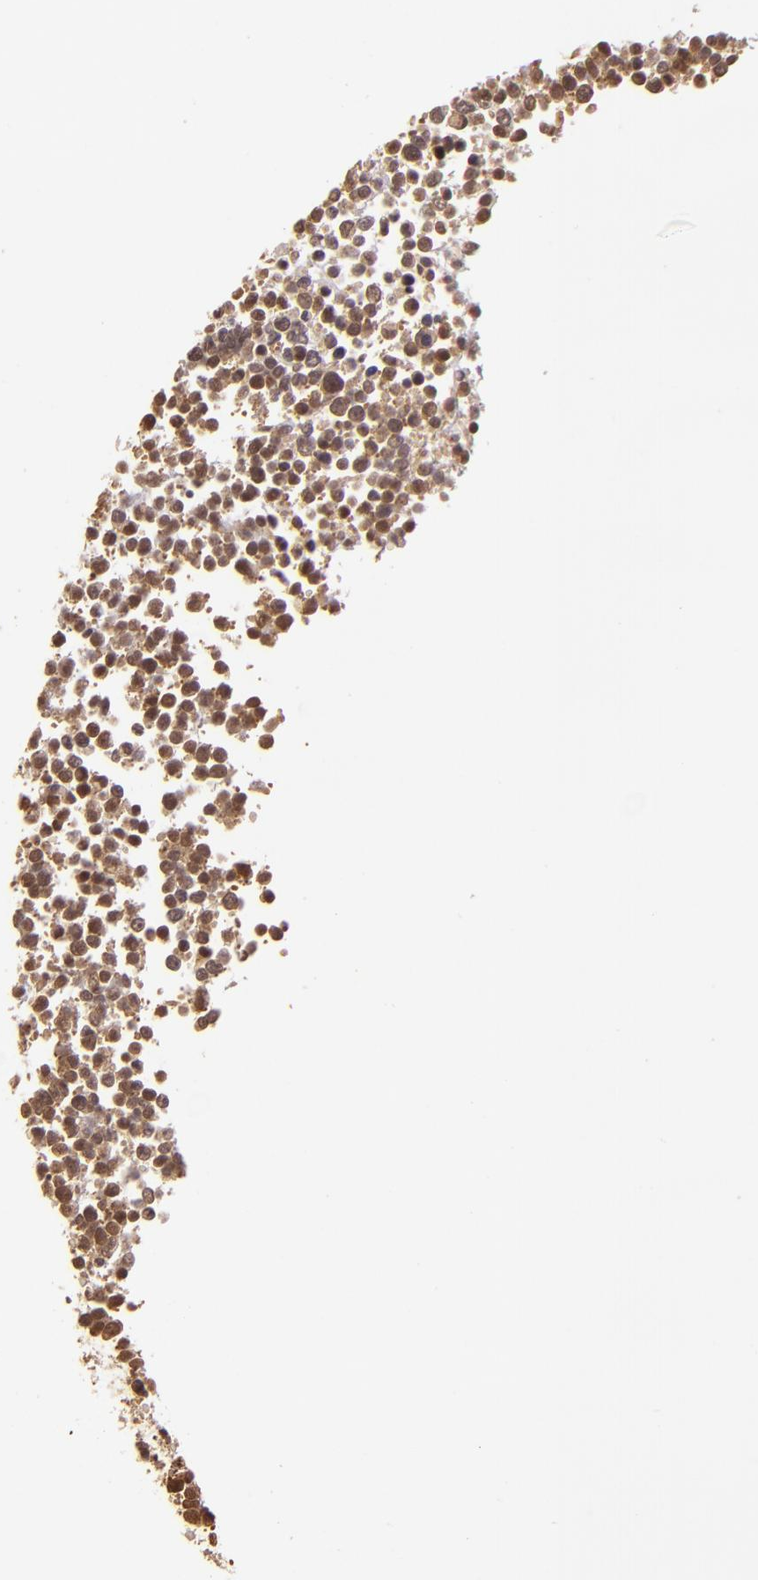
{"staining": {"intensity": "weak", "quantity": ">75%", "location": "cytoplasmic/membranous,nuclear"}, "tissue": "glioma", "cell_type": "Tumor cells", "image_type": "cancer", "snomed": [{"axis": "morphology", "description": "Glioma, malignant, High grade"}, {"axis": "topography", "description": "Brain"}], "caption": "DAB (3,3'-diaminobenzidine) immunohistochemical staining of glioma exhibits weak cytoplasmic/membranous and nuclear protein expression in about >75% of tumor cells.", "gene": "TXNRD2", "patient": {"sex": "male", "age": 66}}